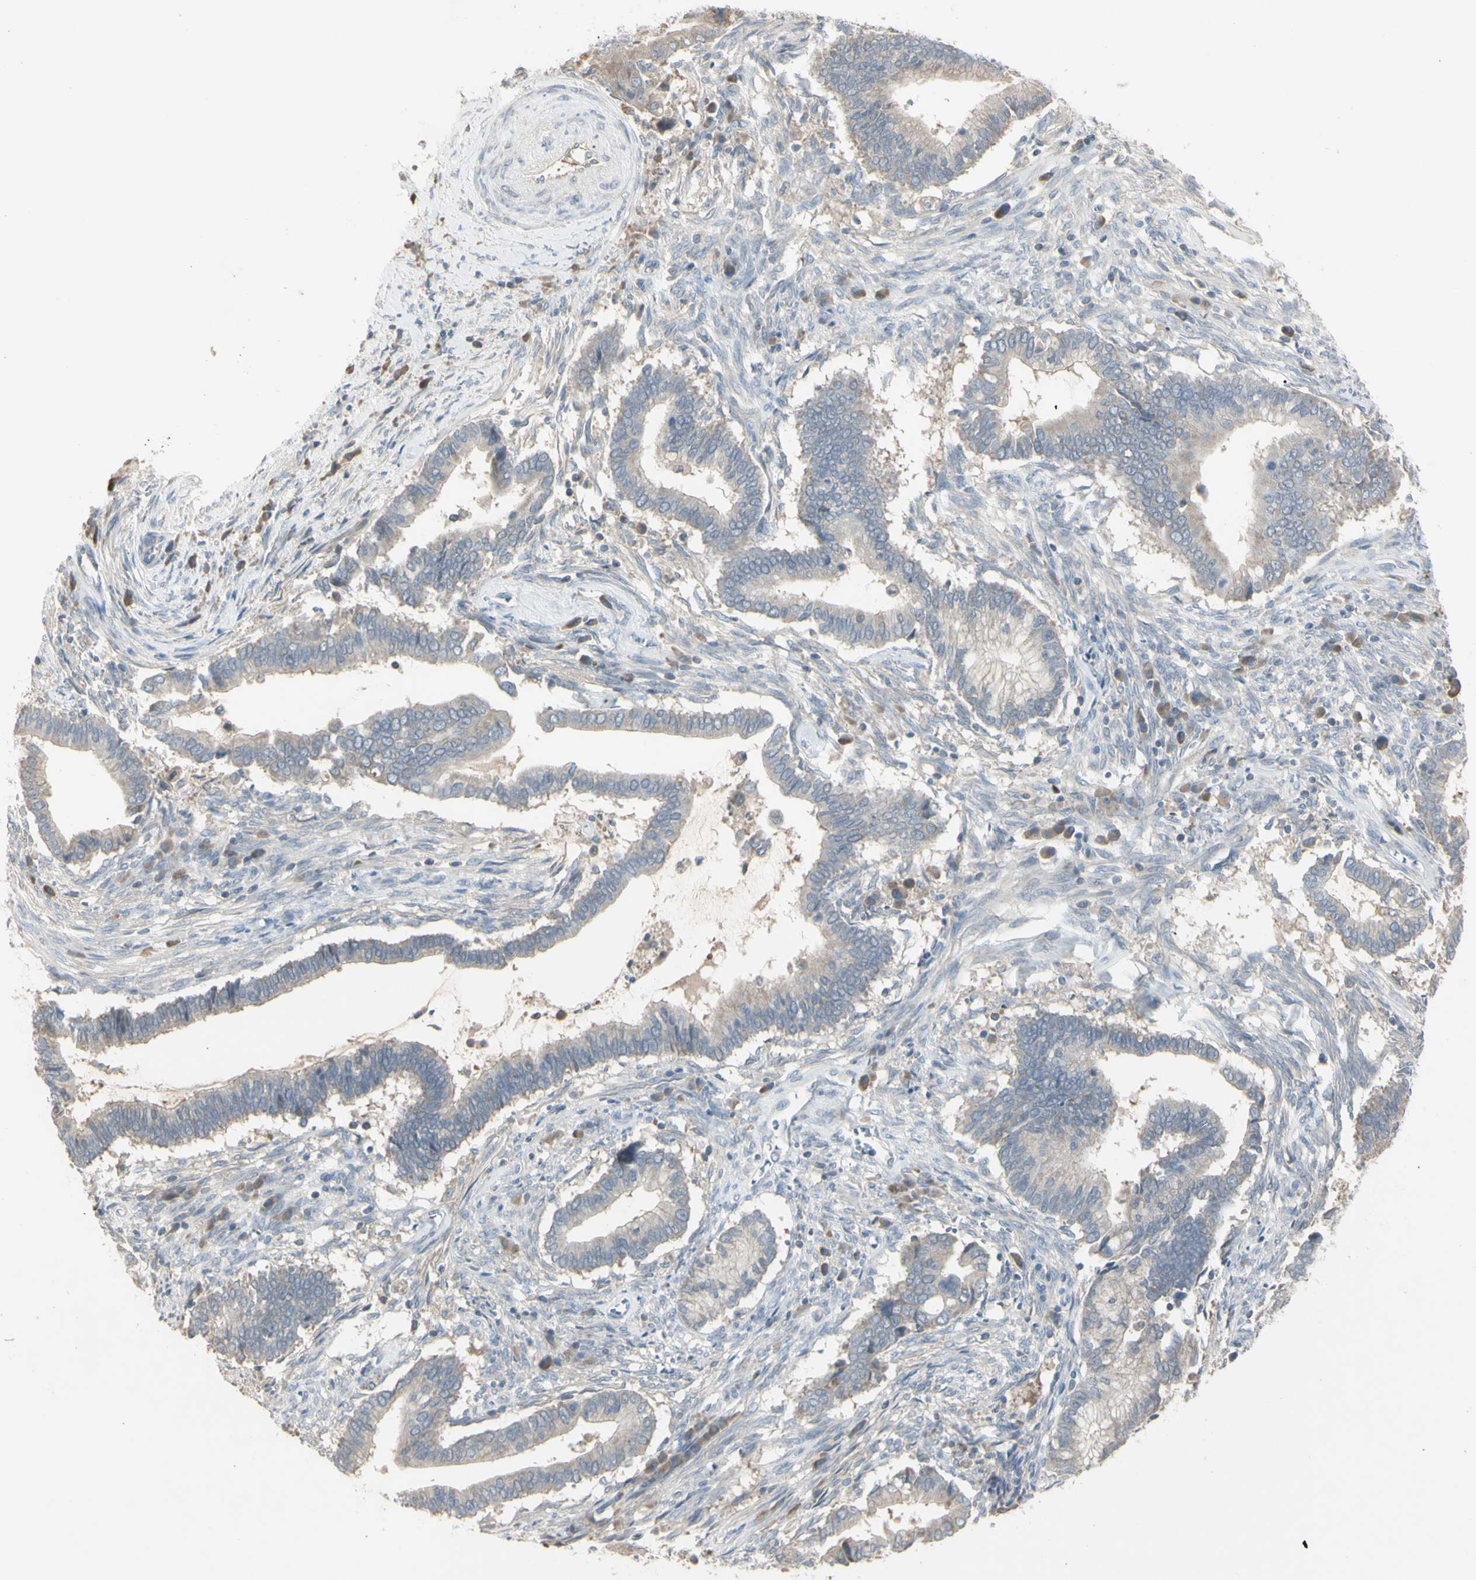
{"staining": {"intensity": "weak", "quantity": ">75%", "location": "cytoplasmic/membranous"}, "tissue": "cervical cancer", "cell_type": "Tumor cells", "image_type": "cancer", "snomed": [{"axis": "morphology", "description": "Adenocarcinoma, NOS"}, {"axis": "topography", "description": "Cervix"}], "caption": "Immunohistochemistry histopathology image of human cervical cancer stained for a protein (brown), which shows low levels of weak cytoplasmic/membranous expression in about >75% of tumor cells.", "gene": "PIAS4", "patient": {"sex": "female", "age": 44}}